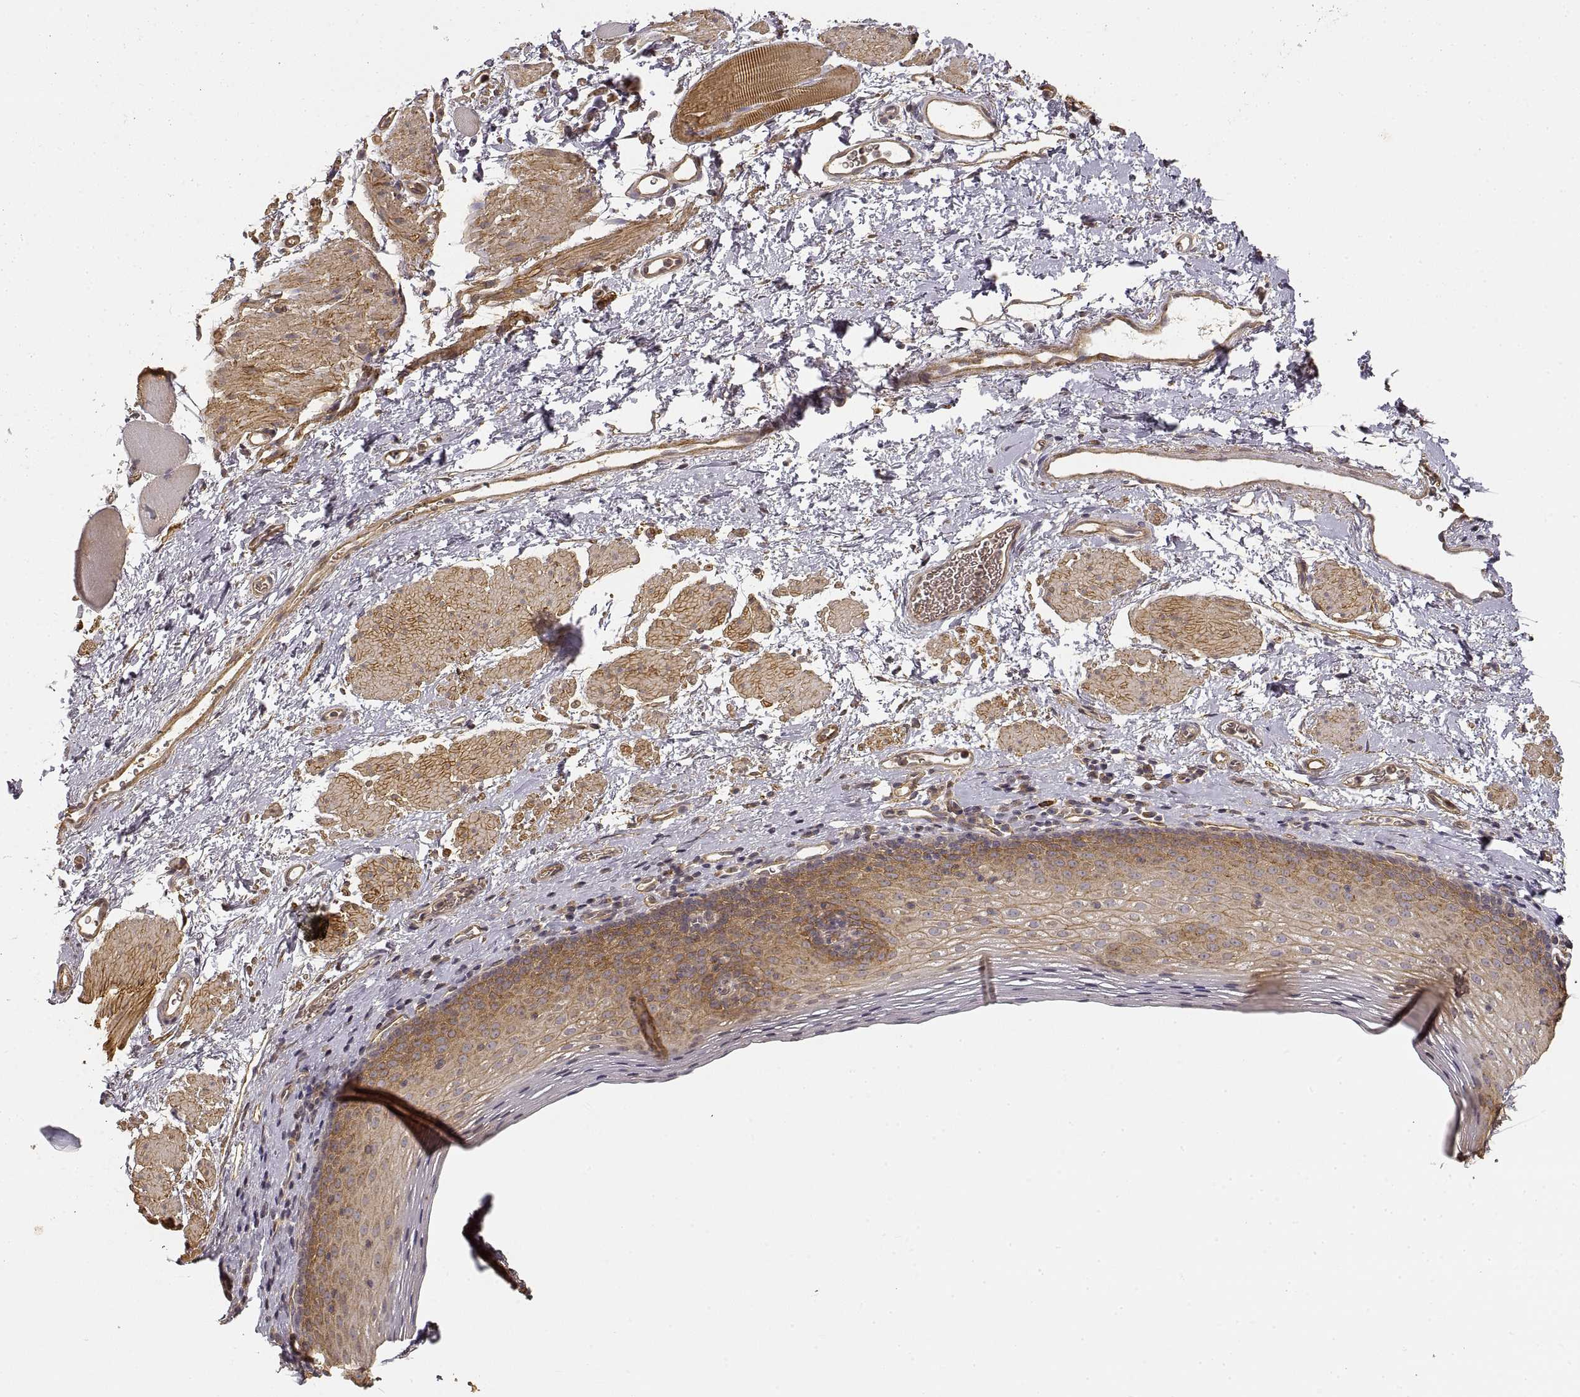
{"staining": {"intensity": "moderate", "quantity": ">75%", "location": "cytoplasmic/membranous"}, "tissue": "esophagus", "cell_type": "Squamous epithelial cells", "image_type": "normal", "snomed": [{"axis": "morphology", "description": "Normal tissue, NOS"}, {"axis": "topography", "description": "Esophagus"}], "caption": "Normal esophagus shows moderate cytoplasmic/membranous positivity in about >75% of squamous epithelial cells, visualized by immunohistochemistry. The staining was performed using DAB to visualize the protein expression in brown, while the nuclei were stained in blue with hematoxylin (Magnification: 20x).", "gene": "LAMA4", "patient": {"sex": "female", "age": 68}}